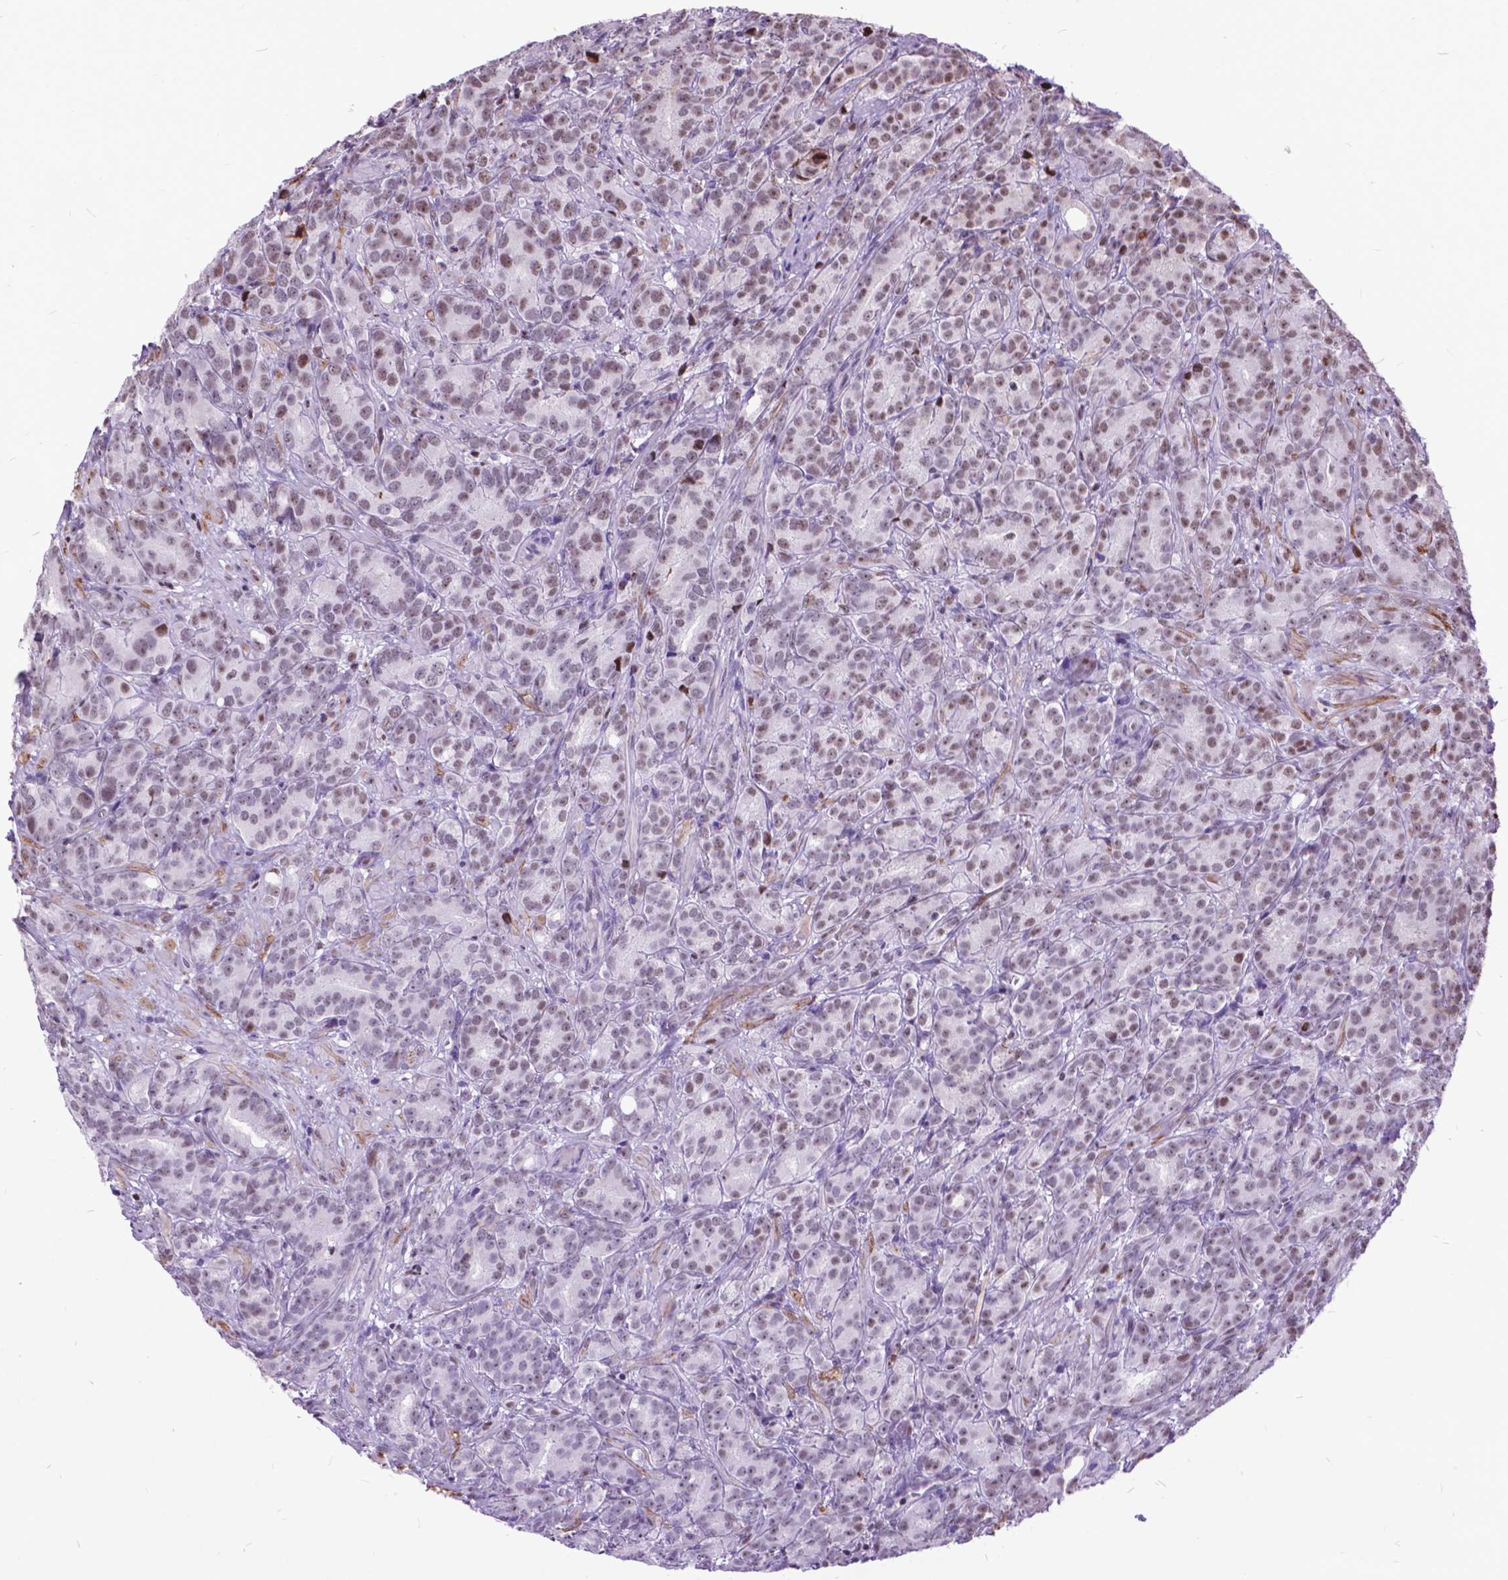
{"staining": {"intensity": "moderate", "quantity": "<25%", "location": "nuclear"}, "tissue": "prostate cancer", "cell_type": "Tumor cells", "image_type": "cancer", "snomed": [{"axis": "morphology", "description": "Adenocarcinoma, High grade"}, {"axis": "topography", "description": "Prostate"}], "caption": "About <25% of tumor cells in human prostate high-grade adenocarcinoma exhibit moderate nuclear protein positivity as visualized by brown immunohistochemical staining.", "gene": "POLE4", "patient": {"sex": "male", "age": 90}}